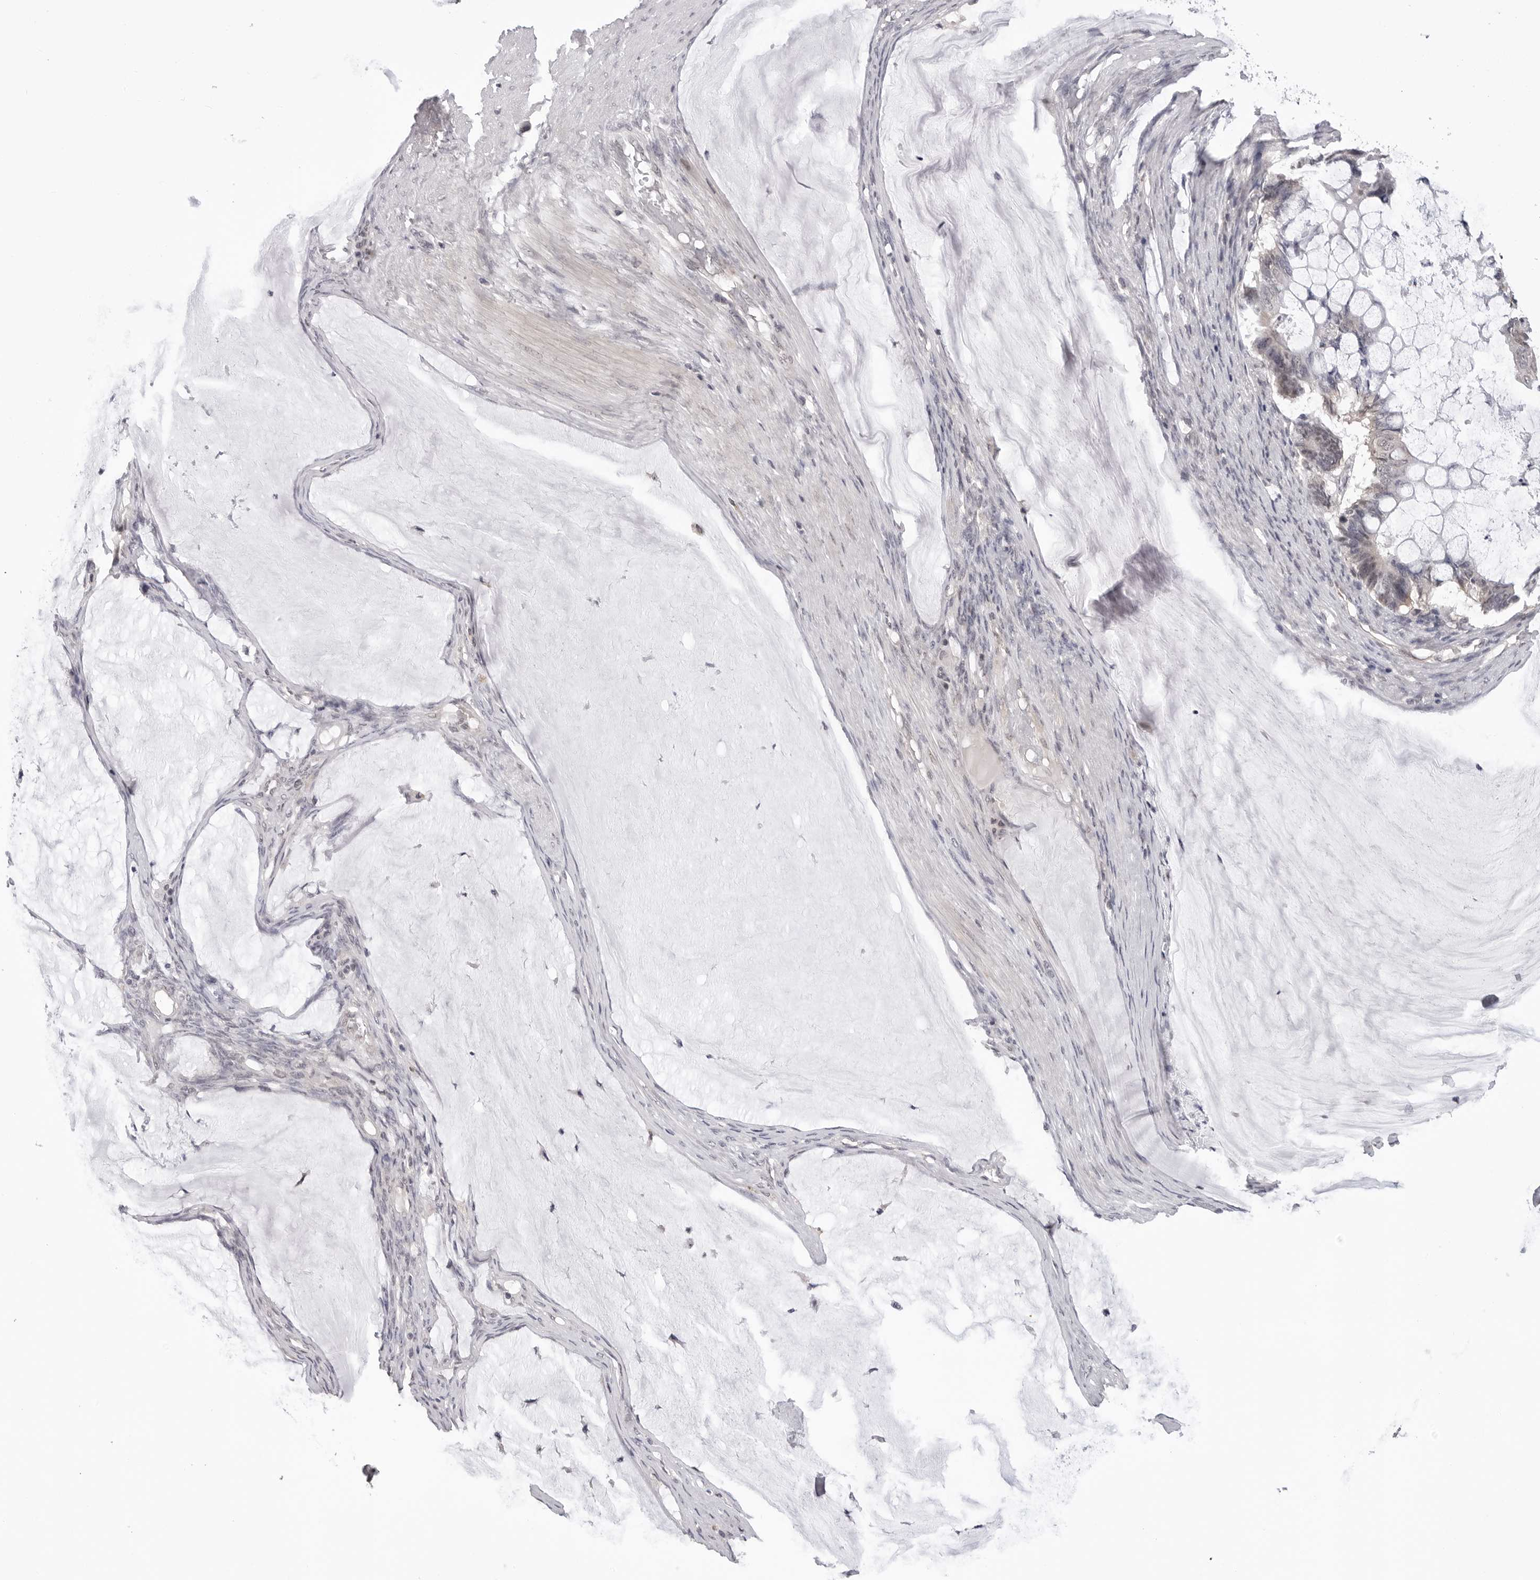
{"staining": {"intensity": "negative", "quantity": "none", "location": "none"}, "tissue": "ovarian cancer", "cell_type": "Tumor cells", "image_type": "cancer", "snomed": [{"axis": "morphology", "description": "Cystadenocarcinoma, mucinous, NOS"}, {"axis": "topography", "description": "Ovary"}], "caption": "Tumor cells show no significant positivity in ovarian cancer.", "gene": "CDK20", "patient": {"sex": "female", "age": 61}}